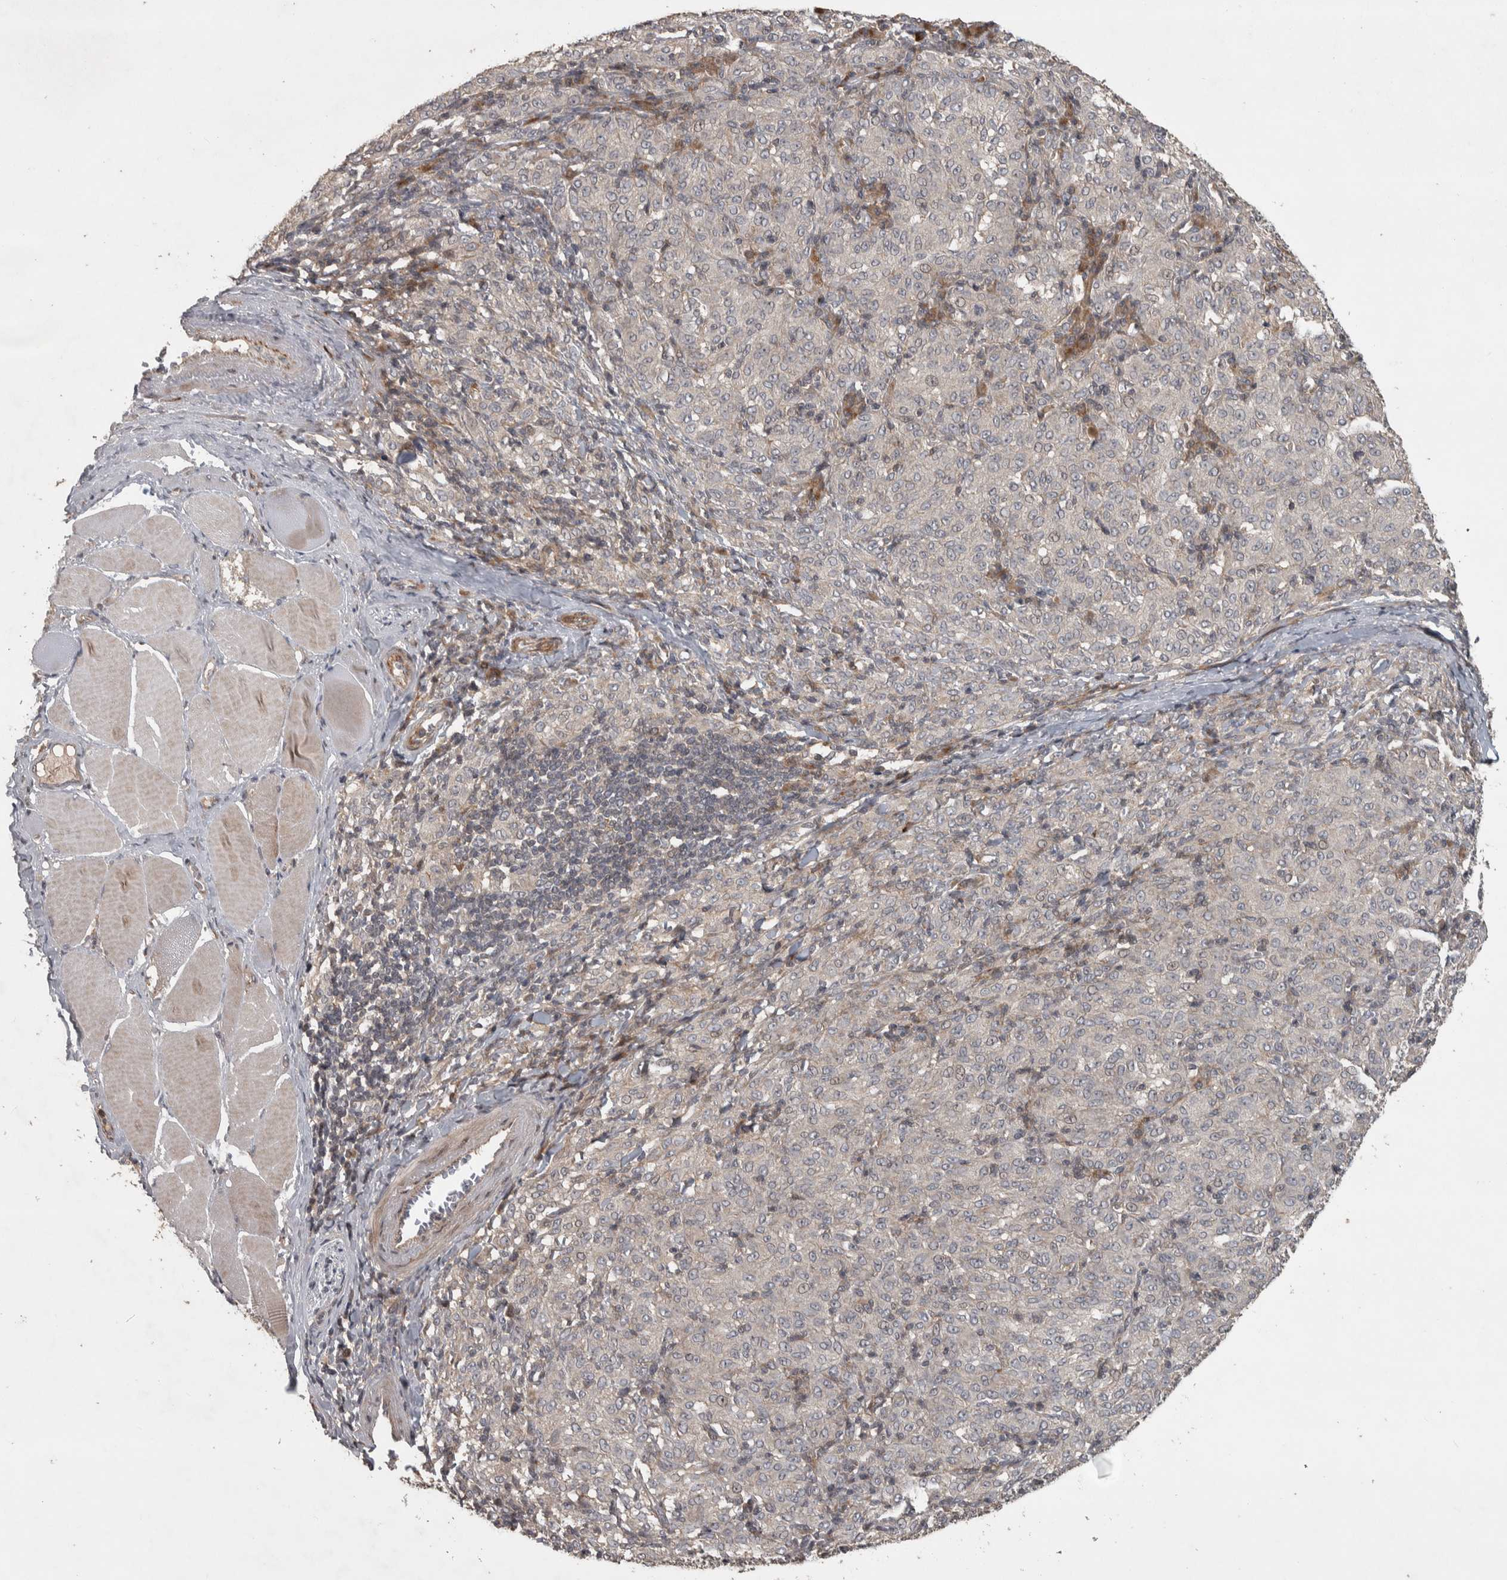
{"staining": {"intensity": "negative", "quantity": "none", "location": "none"}, "tissue": "melanoma", "cell_type": "Tumor cells", "image_type": "cancer", "snomed": [{"axis": "morphology", "description": "Malignant melanoma, NOS"}, {"axis": "topography", "description": "Skin"}], "caption": "High power microscopy photomicrograph of an immunohistochemistry (IHC) photomicrograph of malignant melanoma, revealing no significant staining in tumor cells.", "gene": "ERAL1", "patient": {"sex": "female", "age": 72}}